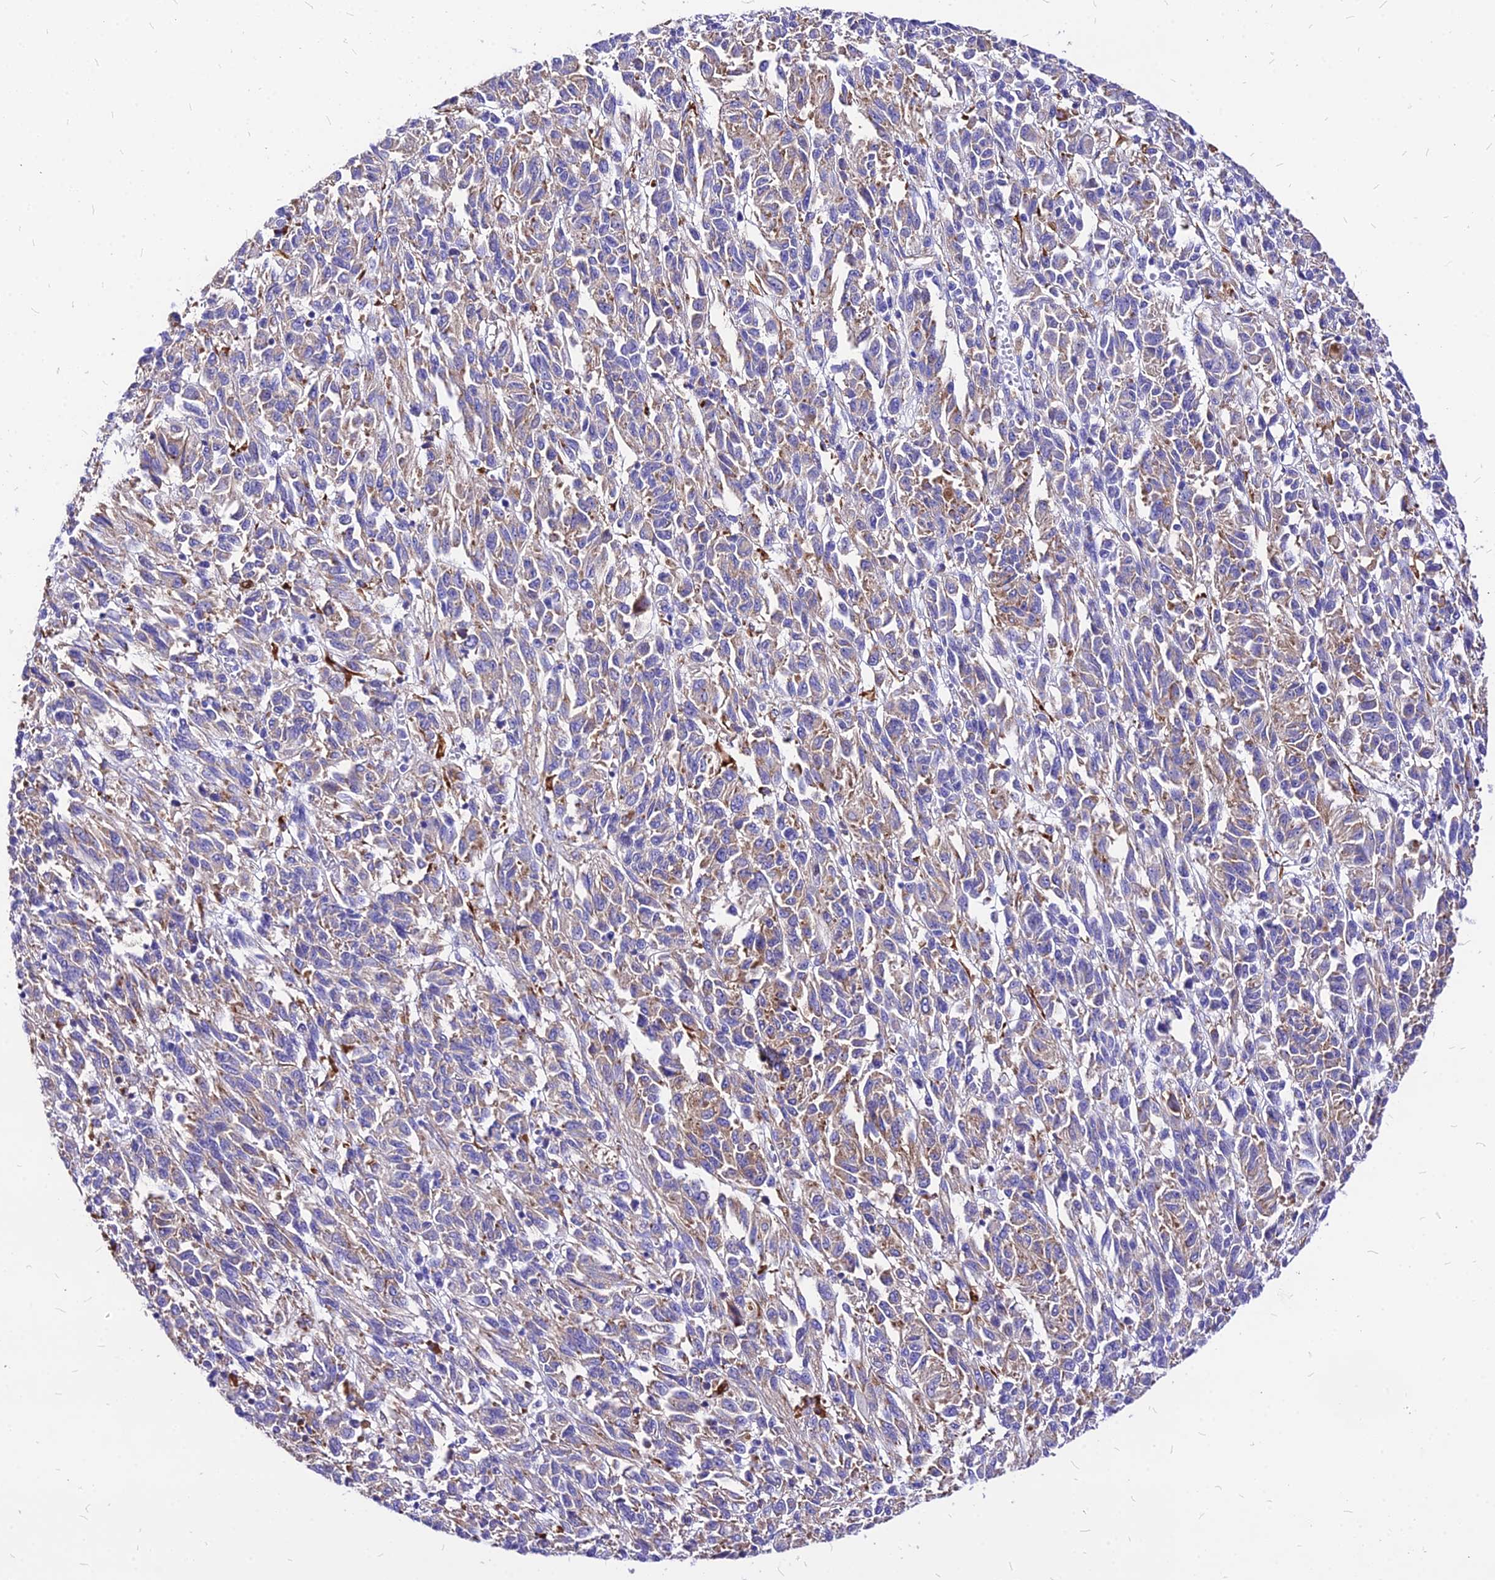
{"staining": {"intensity": "weak", "quantity": ">75%", "location": "cytoplasmic/membranous"}, "tissue": "melanoma", "cell_type": "Tumor cells", "image_type": "cancer", "snomed": [{"axis": "morphology", "description": "Malignant melanoma, Metastatic site"}, {"axis": "topography", "description": "Lung"}], "caption": "There is low levels of weak cytoplasmic/membranous positivity in tumor cells of melanoma, as demonstrated by immunohistochemical staining (brown color).", "gene": "RPL19", "patient": {"sex": "male", "age": 64}}